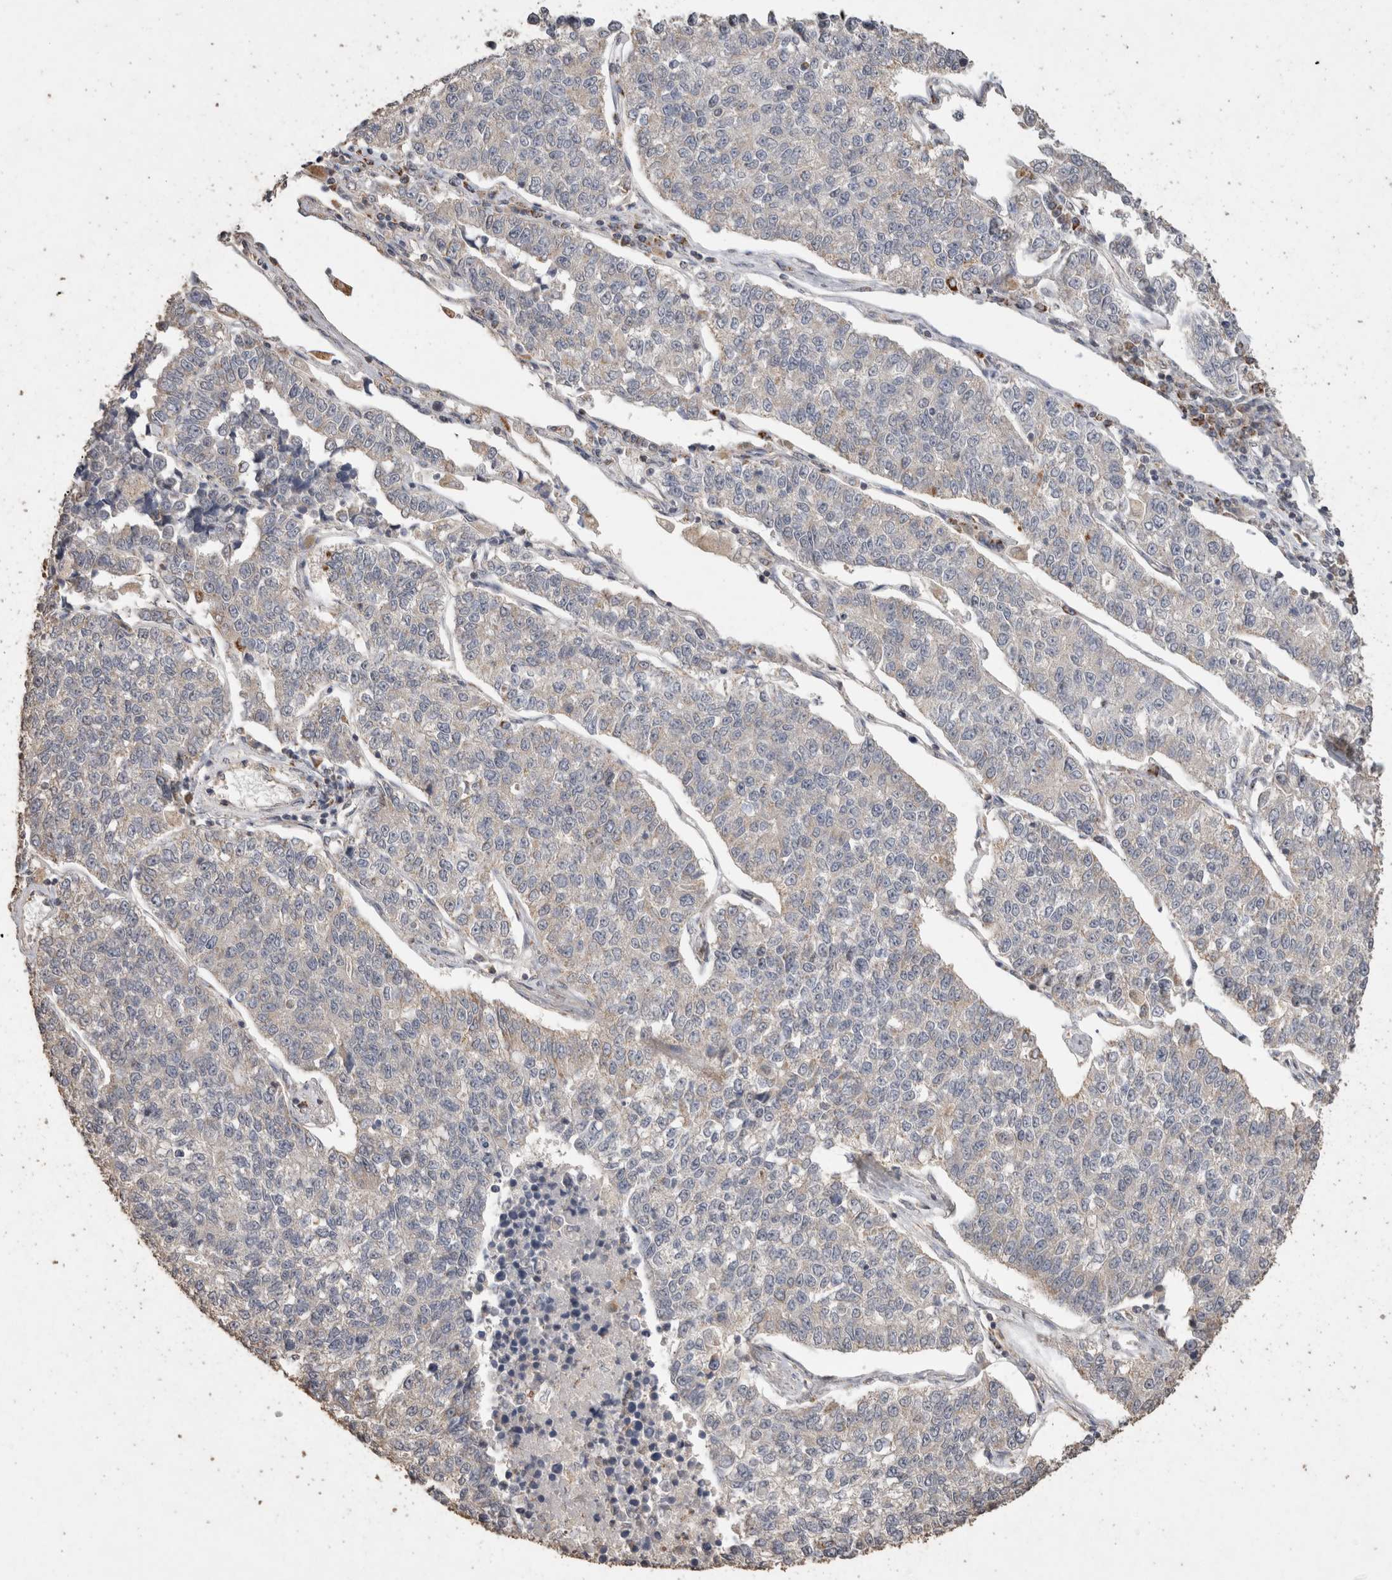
{"staining": {"intensity": "negative", "quantity": "none", "location": "none"}, "tissue": "lung cancer", "cell_type": "Tumor cells", "image_type": "cancer", "snomed": [{"axis": "morphology", "description": "Adenocarcinoma, NOS"}, {"axis": "topography", "description": "Lung"}], "caption": "Immunohistochemistry of adenocarcinoma (lung) exhibits no staining in tumor cells. Nuclei are stained in blue.", "gene": "ACADM", "patient": {"sex": "male", "age": 49}}